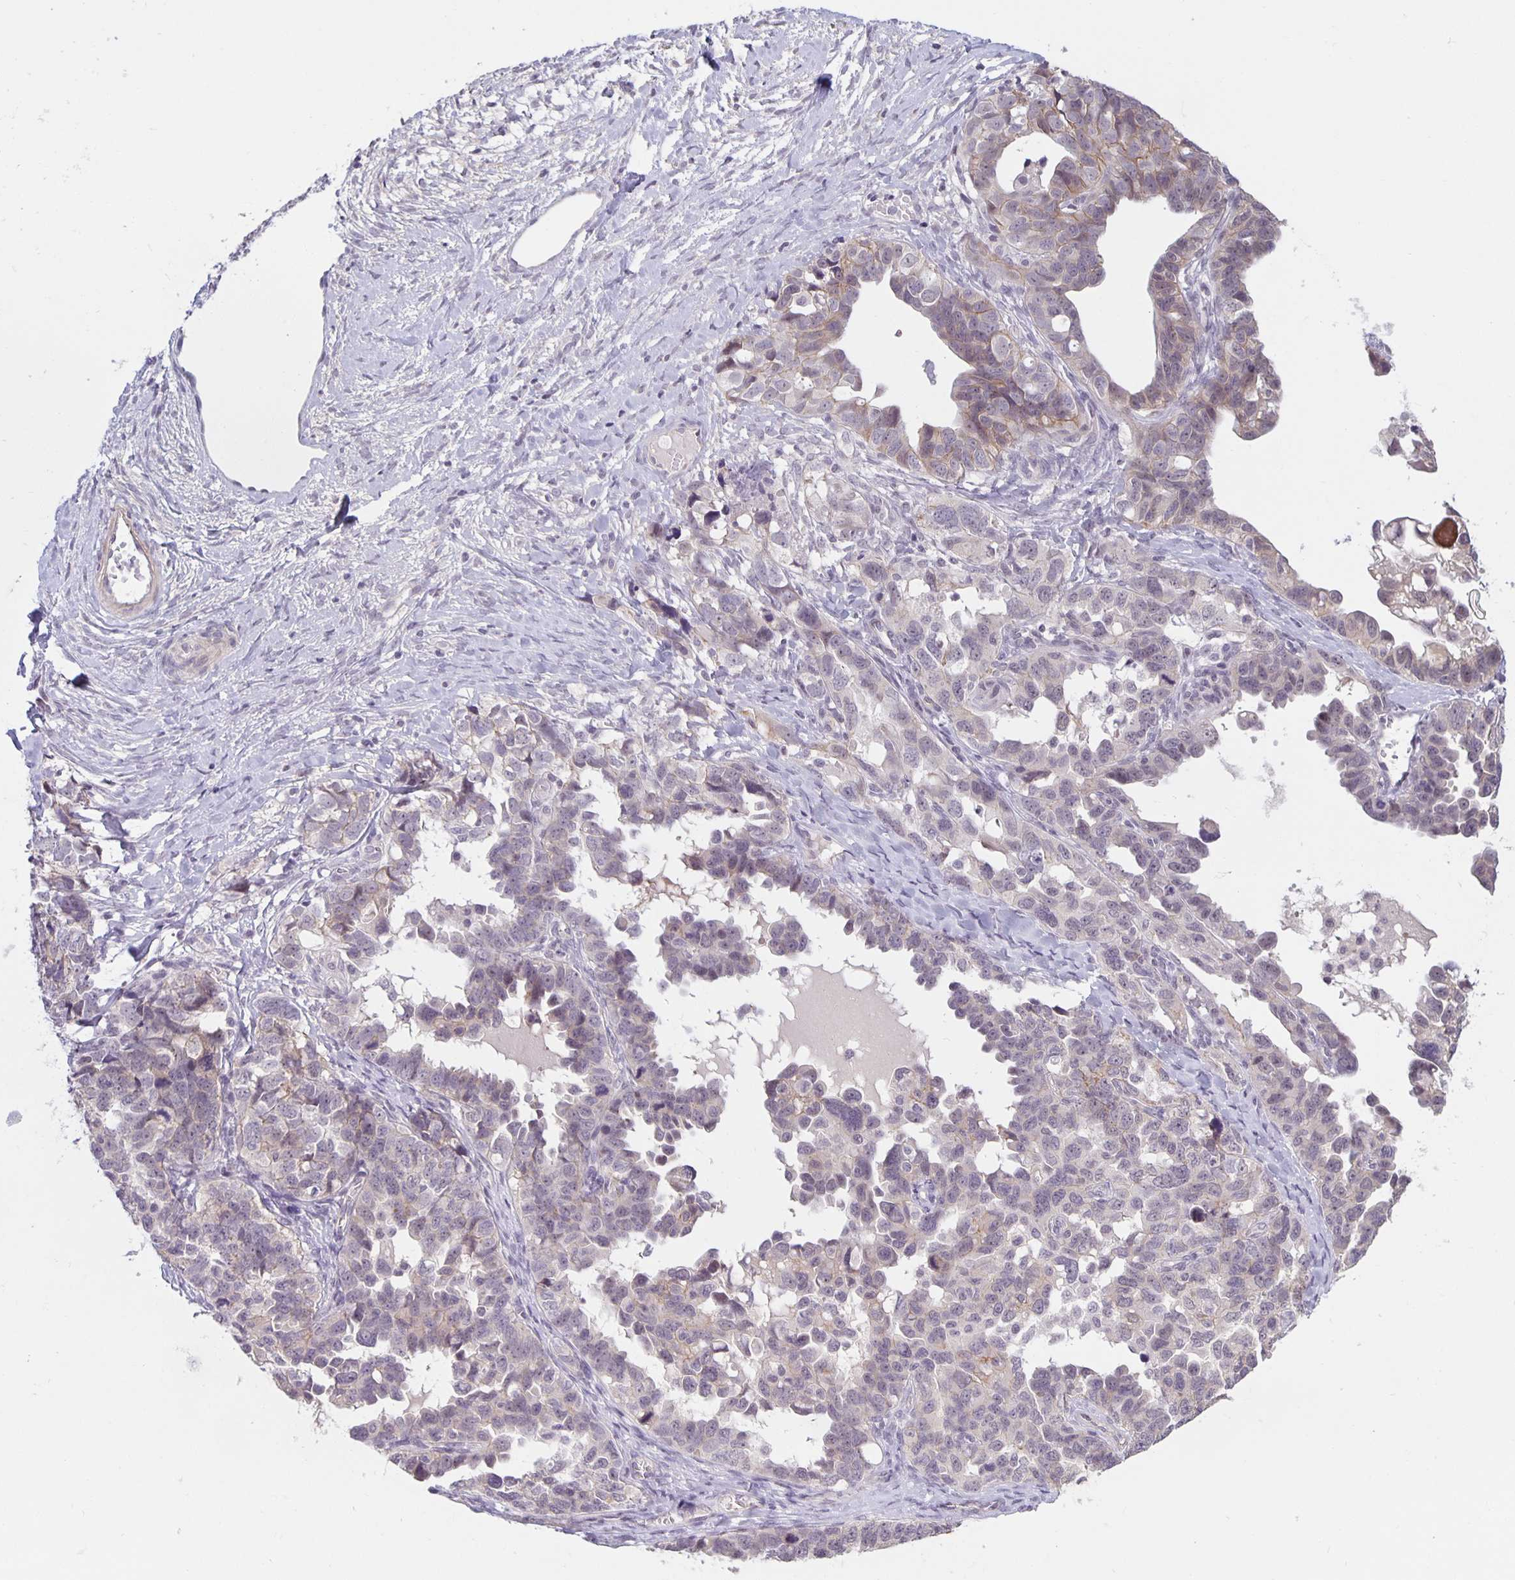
{"staining": {"intensity": "negative", "quantity": "none", "location": "none"}, "tissue": "ovarian cancer", "cell_type": "Tumor cells", "image_type": "cancer", "snomed": [{"axis": "morphology", "description": "Cystadenocarcinoma, serous, NOS"}, {"axis": "topography", "description": "Ovary"}], "caption": "The histopathology image displays no staining of tumor cells in ovarian cancer (serous cystadenocarcinoma).", "gene": "ARVCF", "patient": {"sex": "female", "age": 69}}